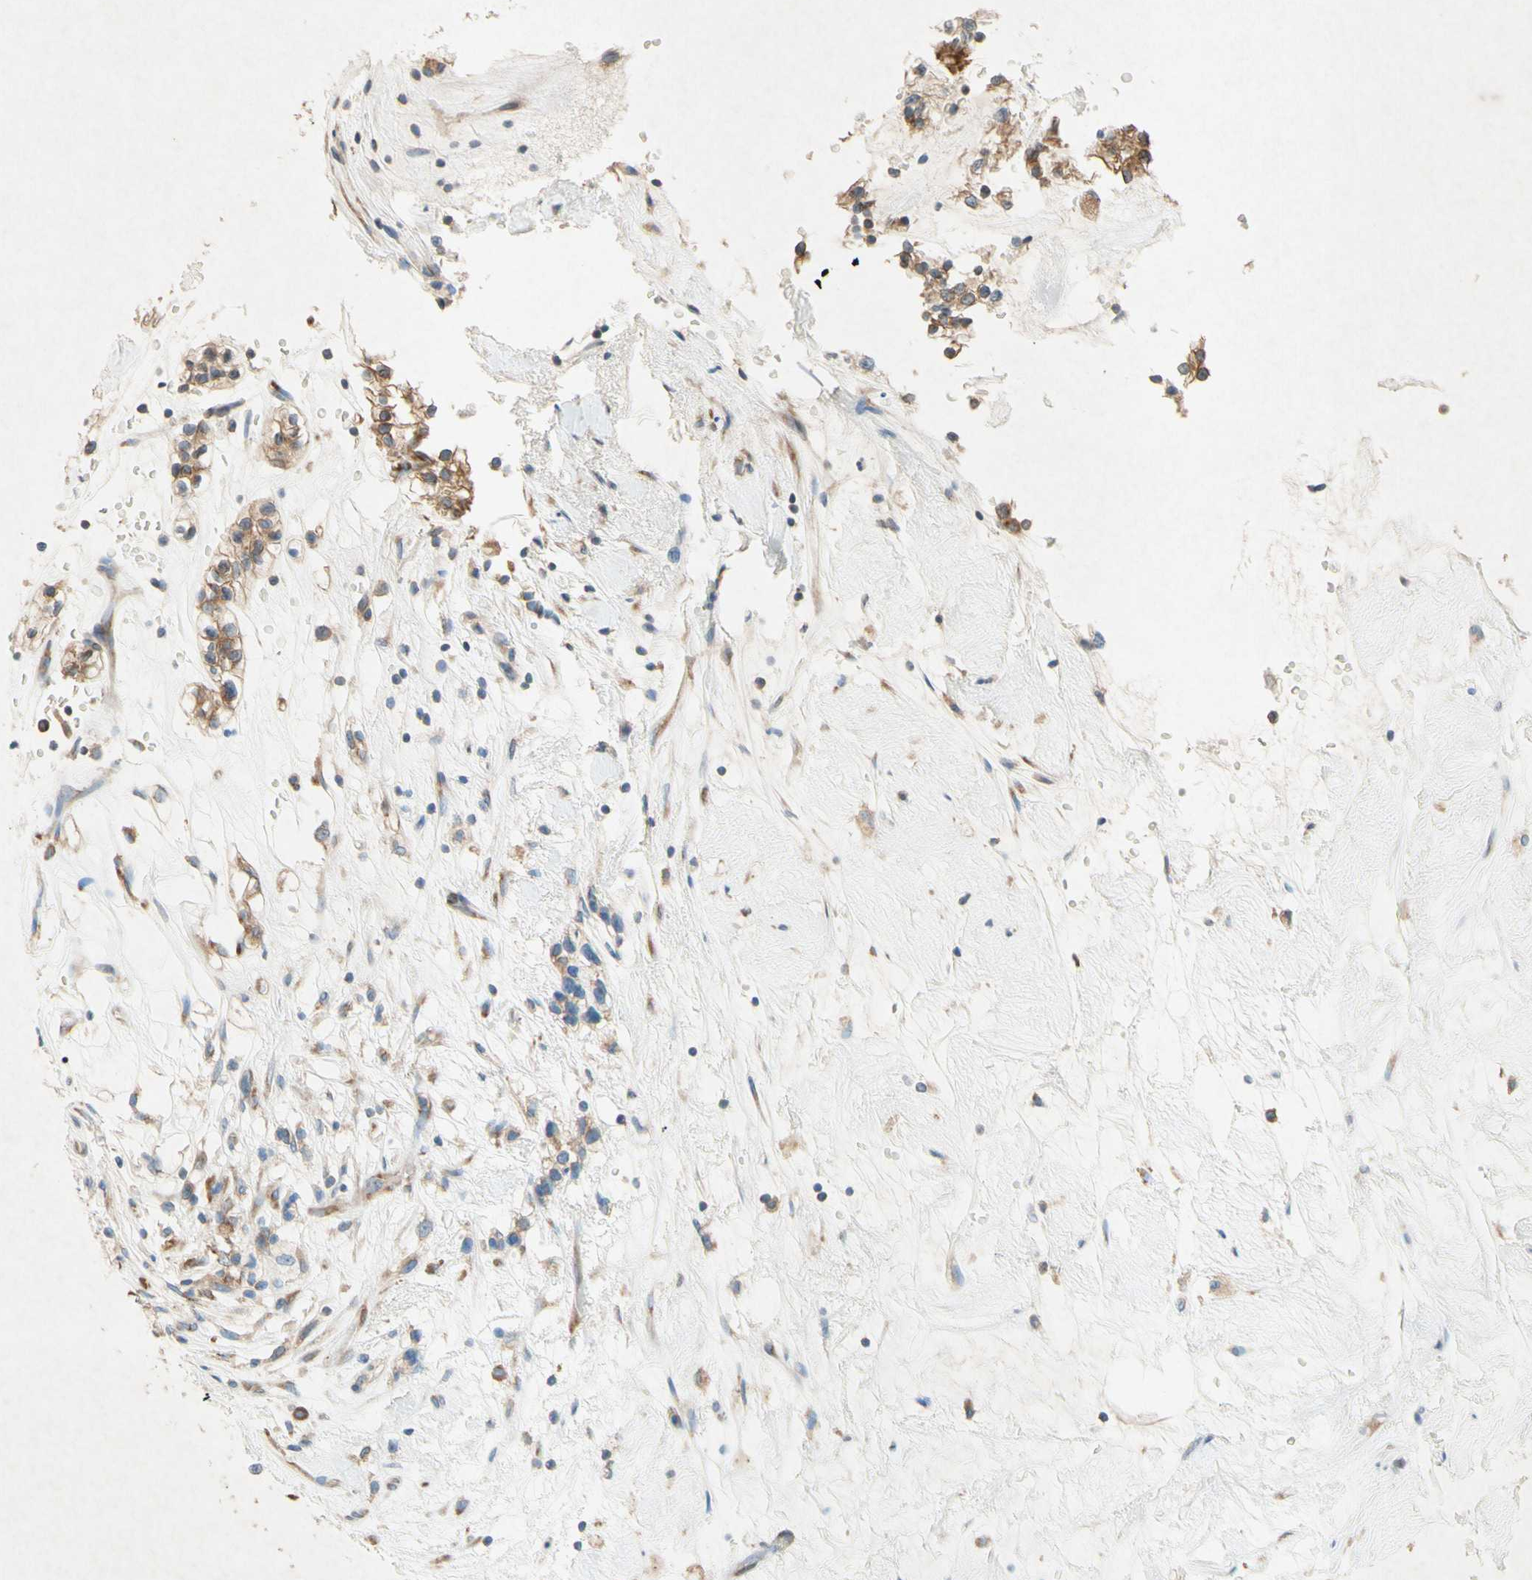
{"staining": {"intensity": "moderate", "quantity": "25%-75%", "location": "cytoplasmic/membranous"}, "tissue": "renal cancer", "cell_type": "Tumor cells", "image_type": "cancer", "snomed": [{"axis": "morphology", "description": "Adenocarcinoma, NOS"}, {"axis": "topography", "description": "Kidney"}], "caption": "Human renal adenocarcinoma stained with a protein marker exhibits moderate staining in tumor cells.", "gene": "PABPC1", "patient": {"sex": "female", "age": 57}}